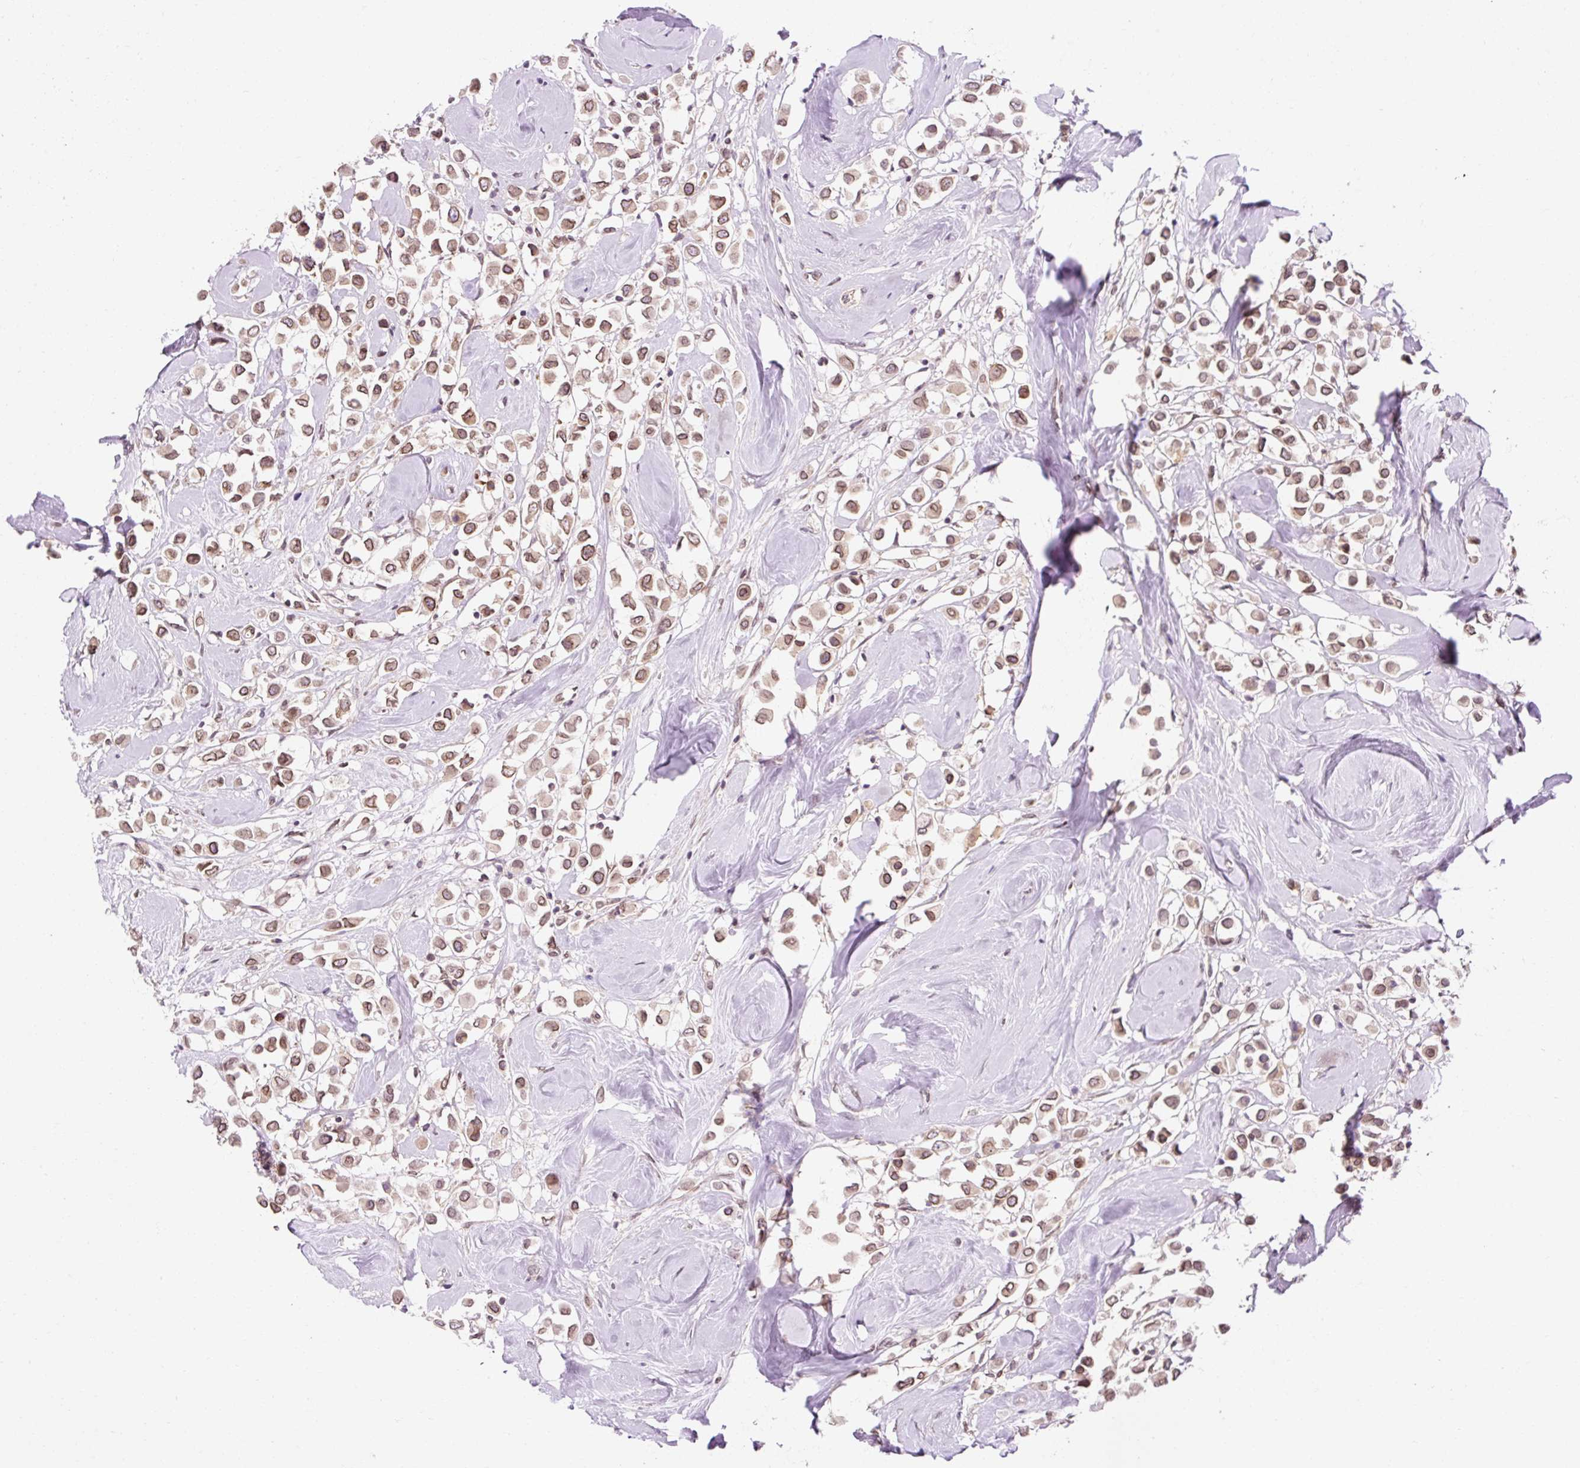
{"staining": {"intensity": "moderate", "quantity": ">75%", "location": "cytoplasmic/membranous,nuclear"}, "tissue": "breast cancer", "cell_type": "Tumor cells", "image_type": "cancer", "snomed": [{"axis": "morphology", "description": "Duct carcinoma"}, {"axis": "topography", "description": "Breast"}], "caption": "Human breast intraductal carcinoma stained for a protein (brown) exhibits moderate cytoplasmic/membranous and nuclear positive expression in about >75% of tumor cells.", "gene": "ZNF610", "patient": {"sex": "female", "age": 61}}